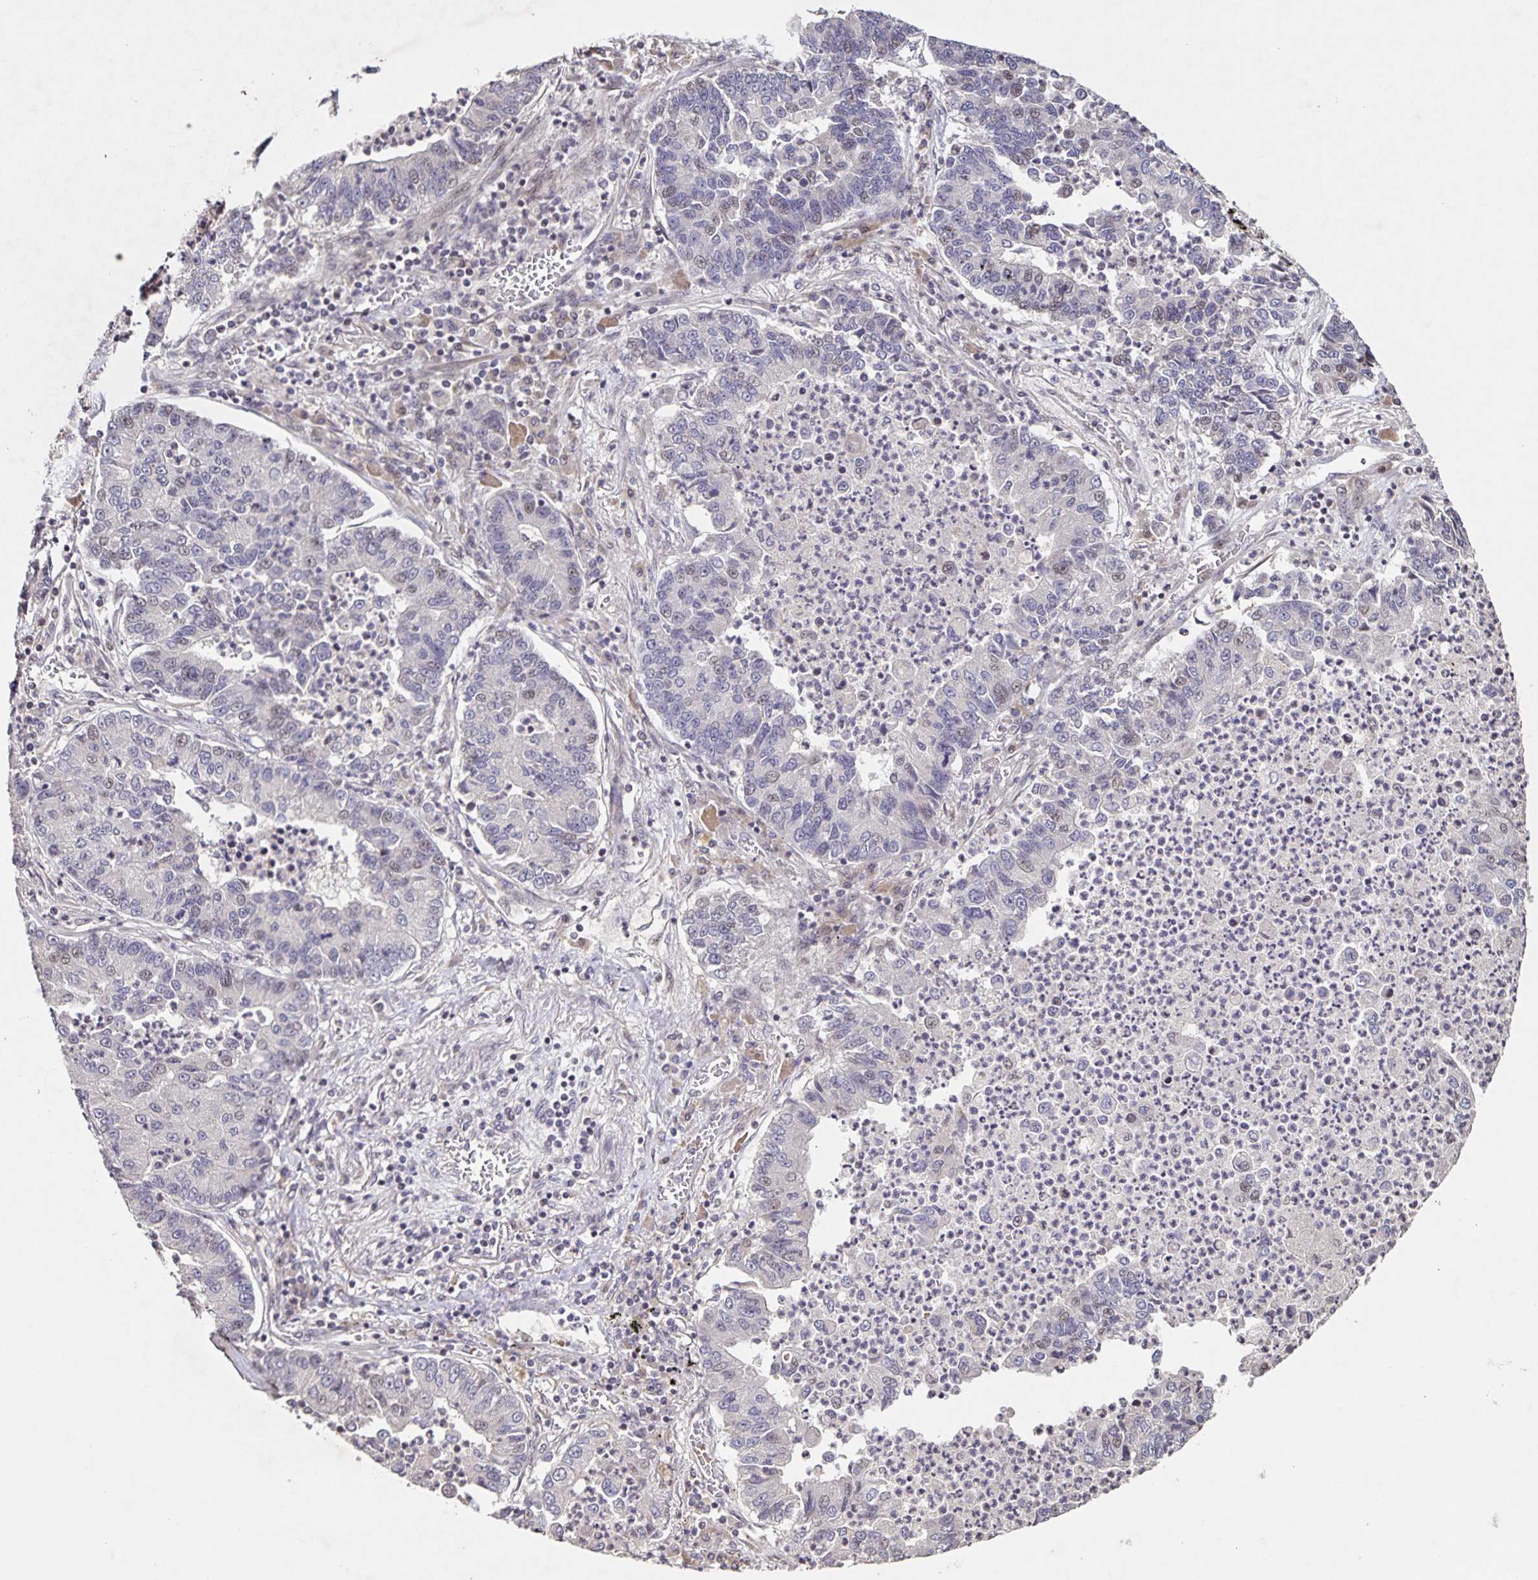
{"staining": {"intensity": "weak", "quantity": "25%-75%", "location": "nuclear"}, "tissue": "lung cancer", "cell_type": "Tumor cells", "image_type": "cancer", "snomed": [{"axis": "morphology", "description": "Adenocarcinoma, NOS"}, {"axis": "topography", "description": "Lung"}], "caption": "Lung cancer (adenocarcinoma) stained for a protein exhibits weak nuclear positivity in tumor cells.", "gene": "GDF2", "patient": {"sex": "female", "age": 57}}